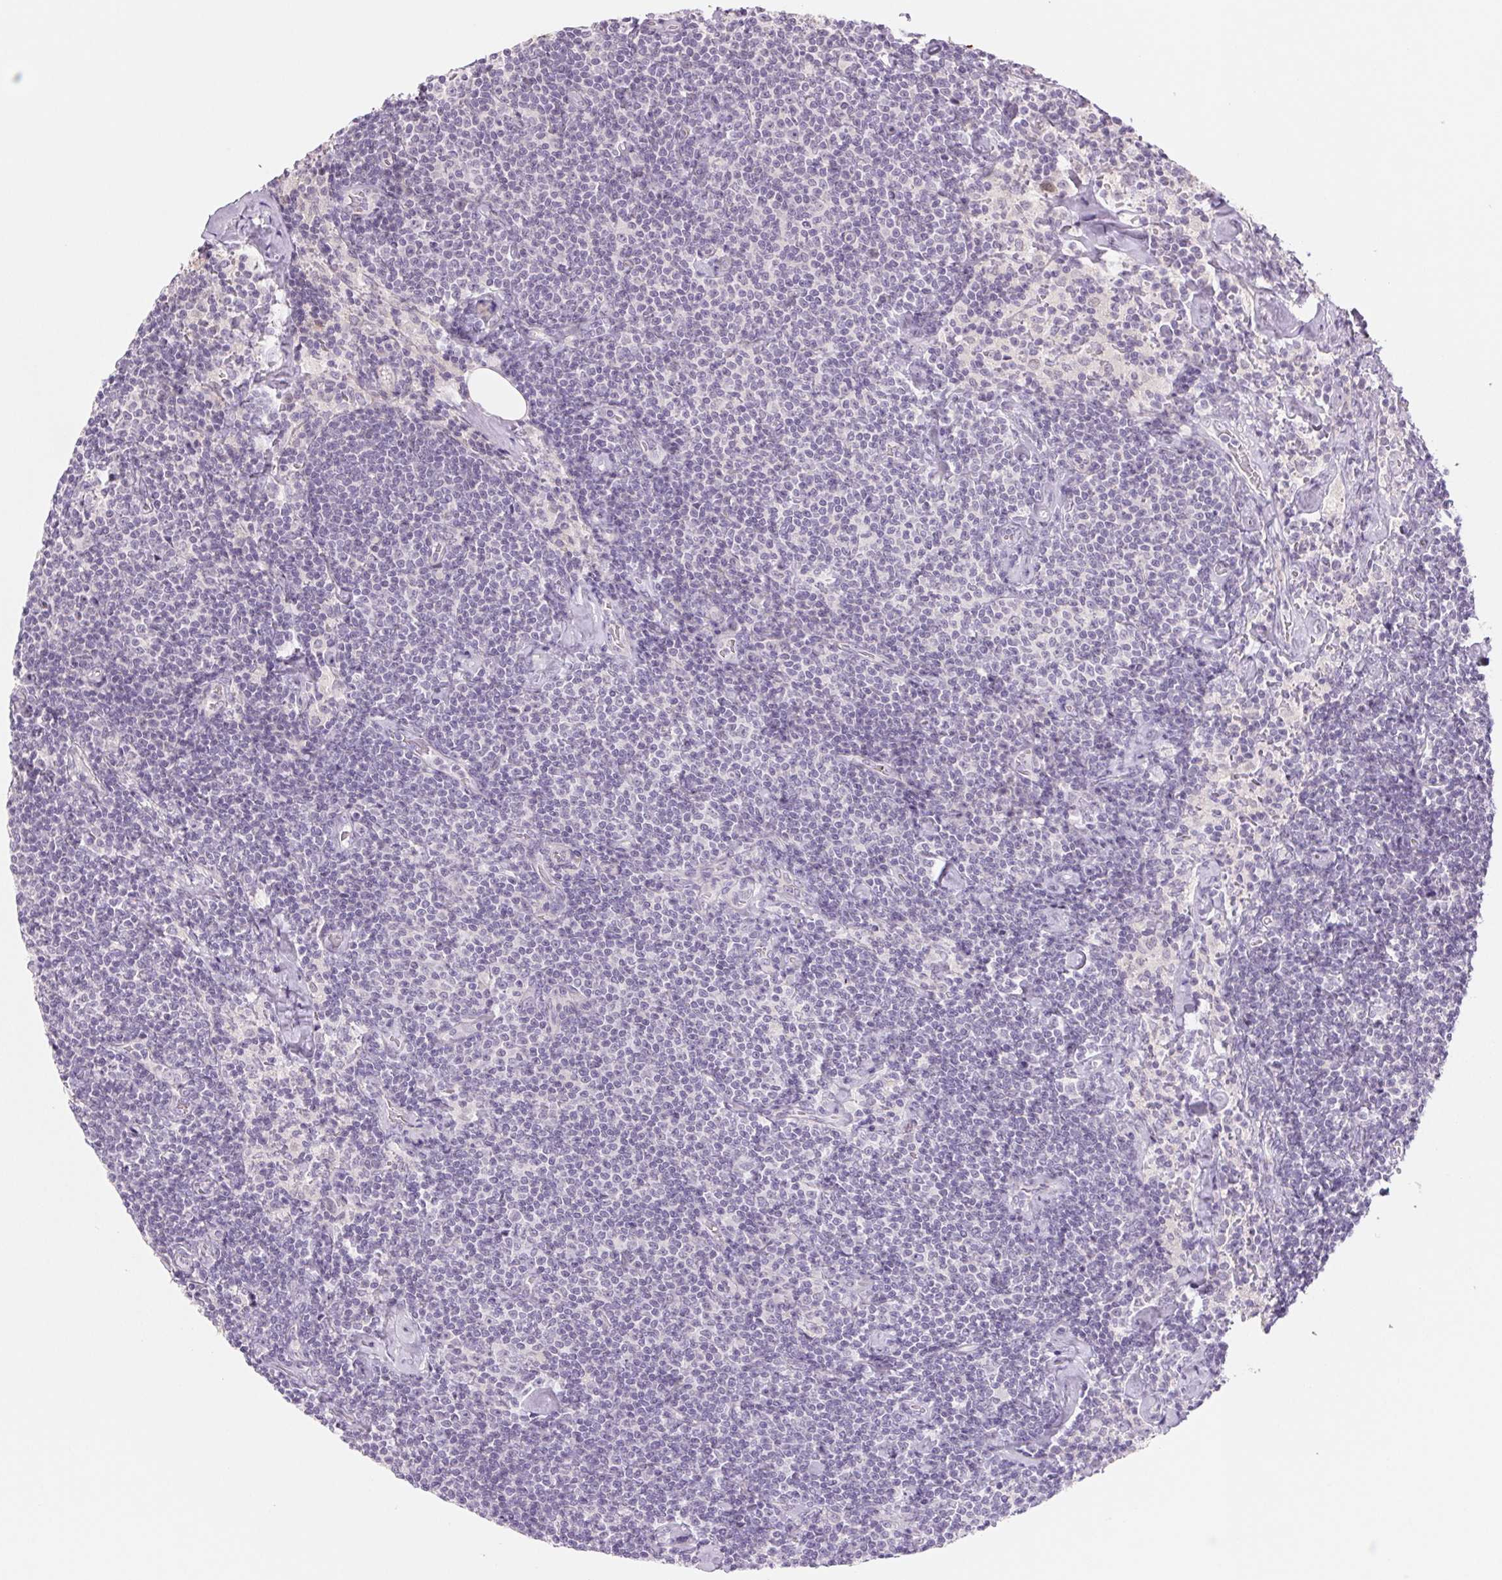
{"staining": {"intensity": "negative", "quantity": "none", "location": "none"}, "tissue": "lymphoma", "cell_type": "Tumor cells", "image_type": "cancer", "snomed": [{"axis": "morphology", "description": "Malignant lymphoma, non-Hodgkin's type, Low grade"}, {"axis": "topography", "description": "Lymph node"}], "caption": "Tumor cells show no significant staining in malignant lymphoma, non-Hodgkin's type (low-grade).", "gene": "CCDC168", "patient": {"sex": "male", "age": 81}}